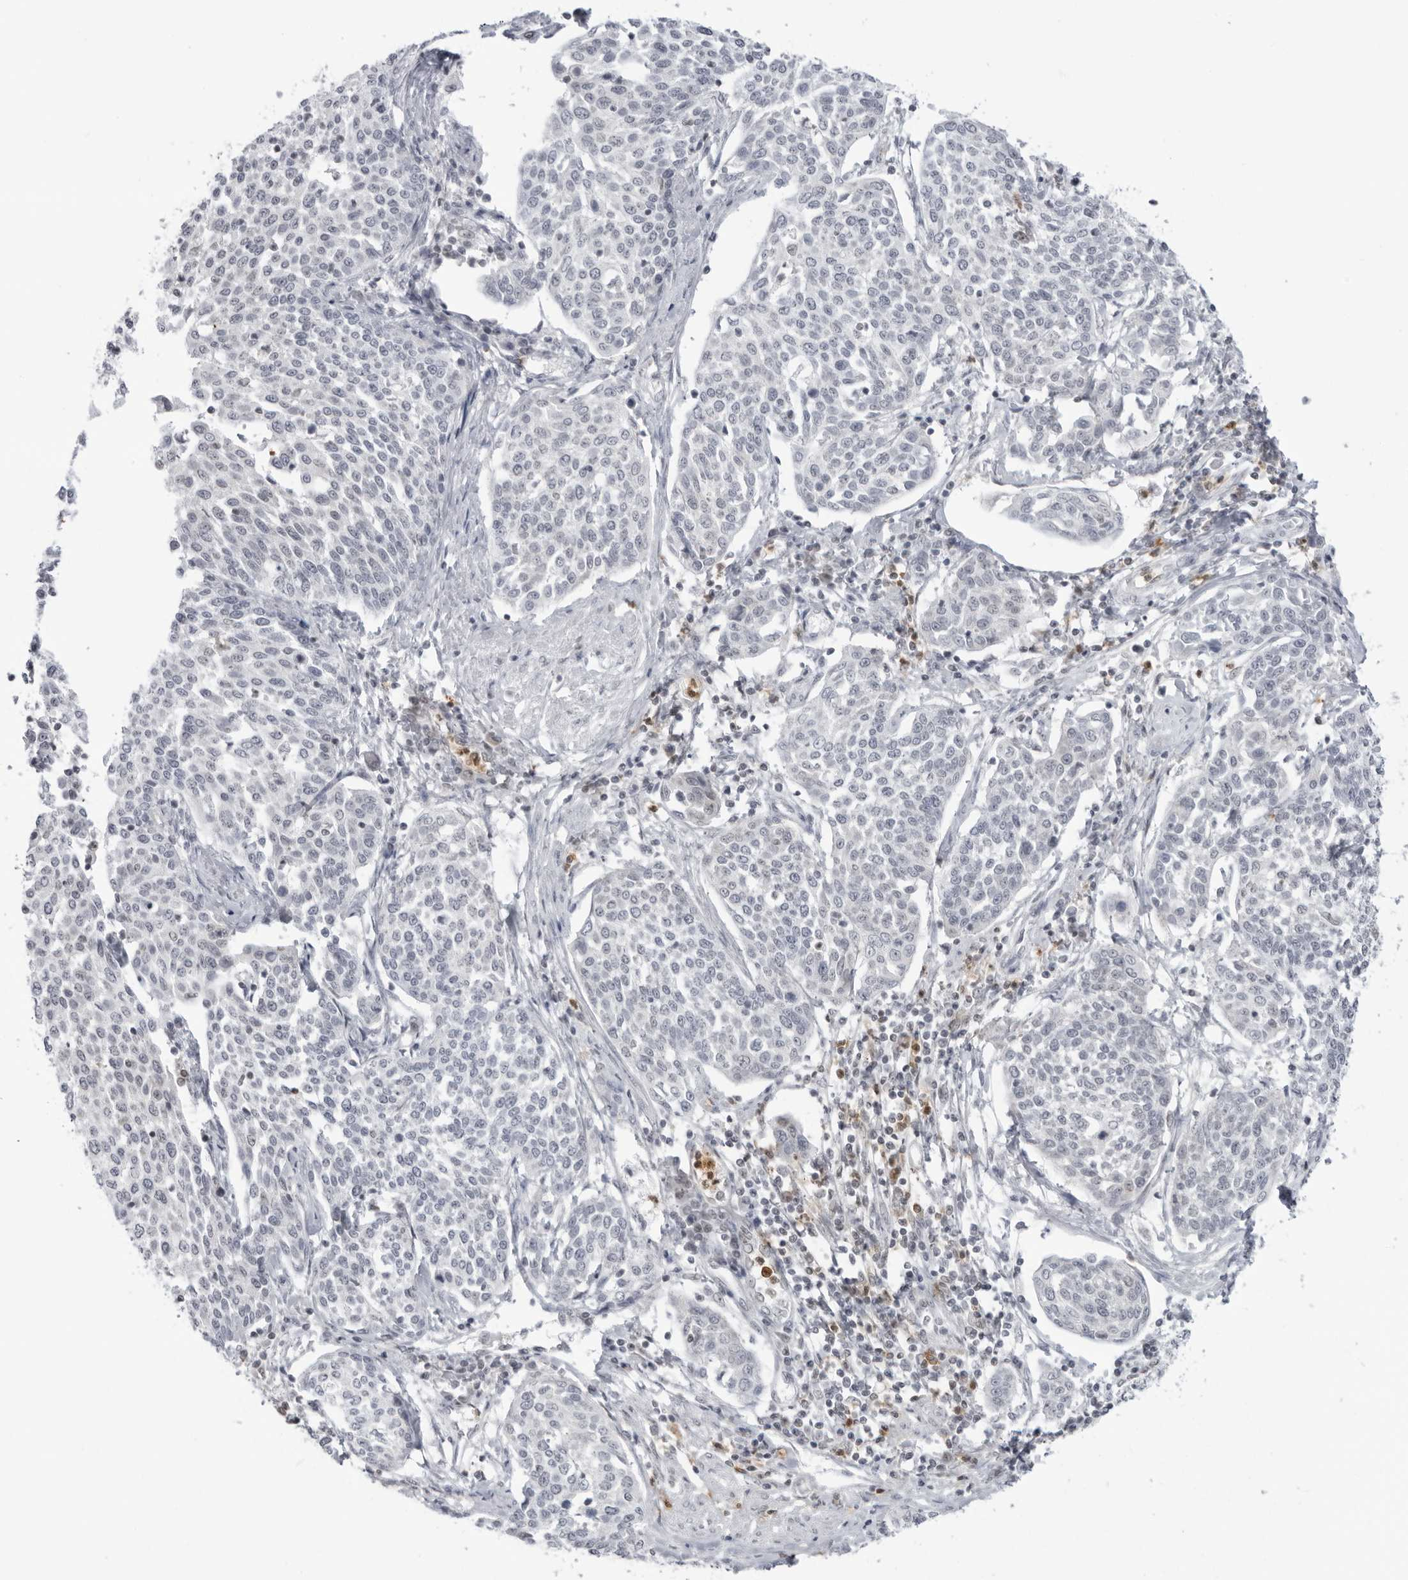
{"staining": {"intensity": "negative", "quantity": "none", "location": "none"}, "tissue": "cervical cancer", "cell_type": "Tumor cells", "image_type": "cancer", "snomed": [{"axis": "morphology", "description": "Squamous cell carcinoma, NOS"}, {"axis": "topography", "description": "Cervix"}], "caption": "DAB immunohistochemical staining of cervical cancer displays no significant positivity in tumor cells. (DAB (3,3'-diaminobenzidine) immunohistochemistry with hematoxylin counter stain).", "gene": "RNF146", "patient": {"sex": "female", "age": 34}}